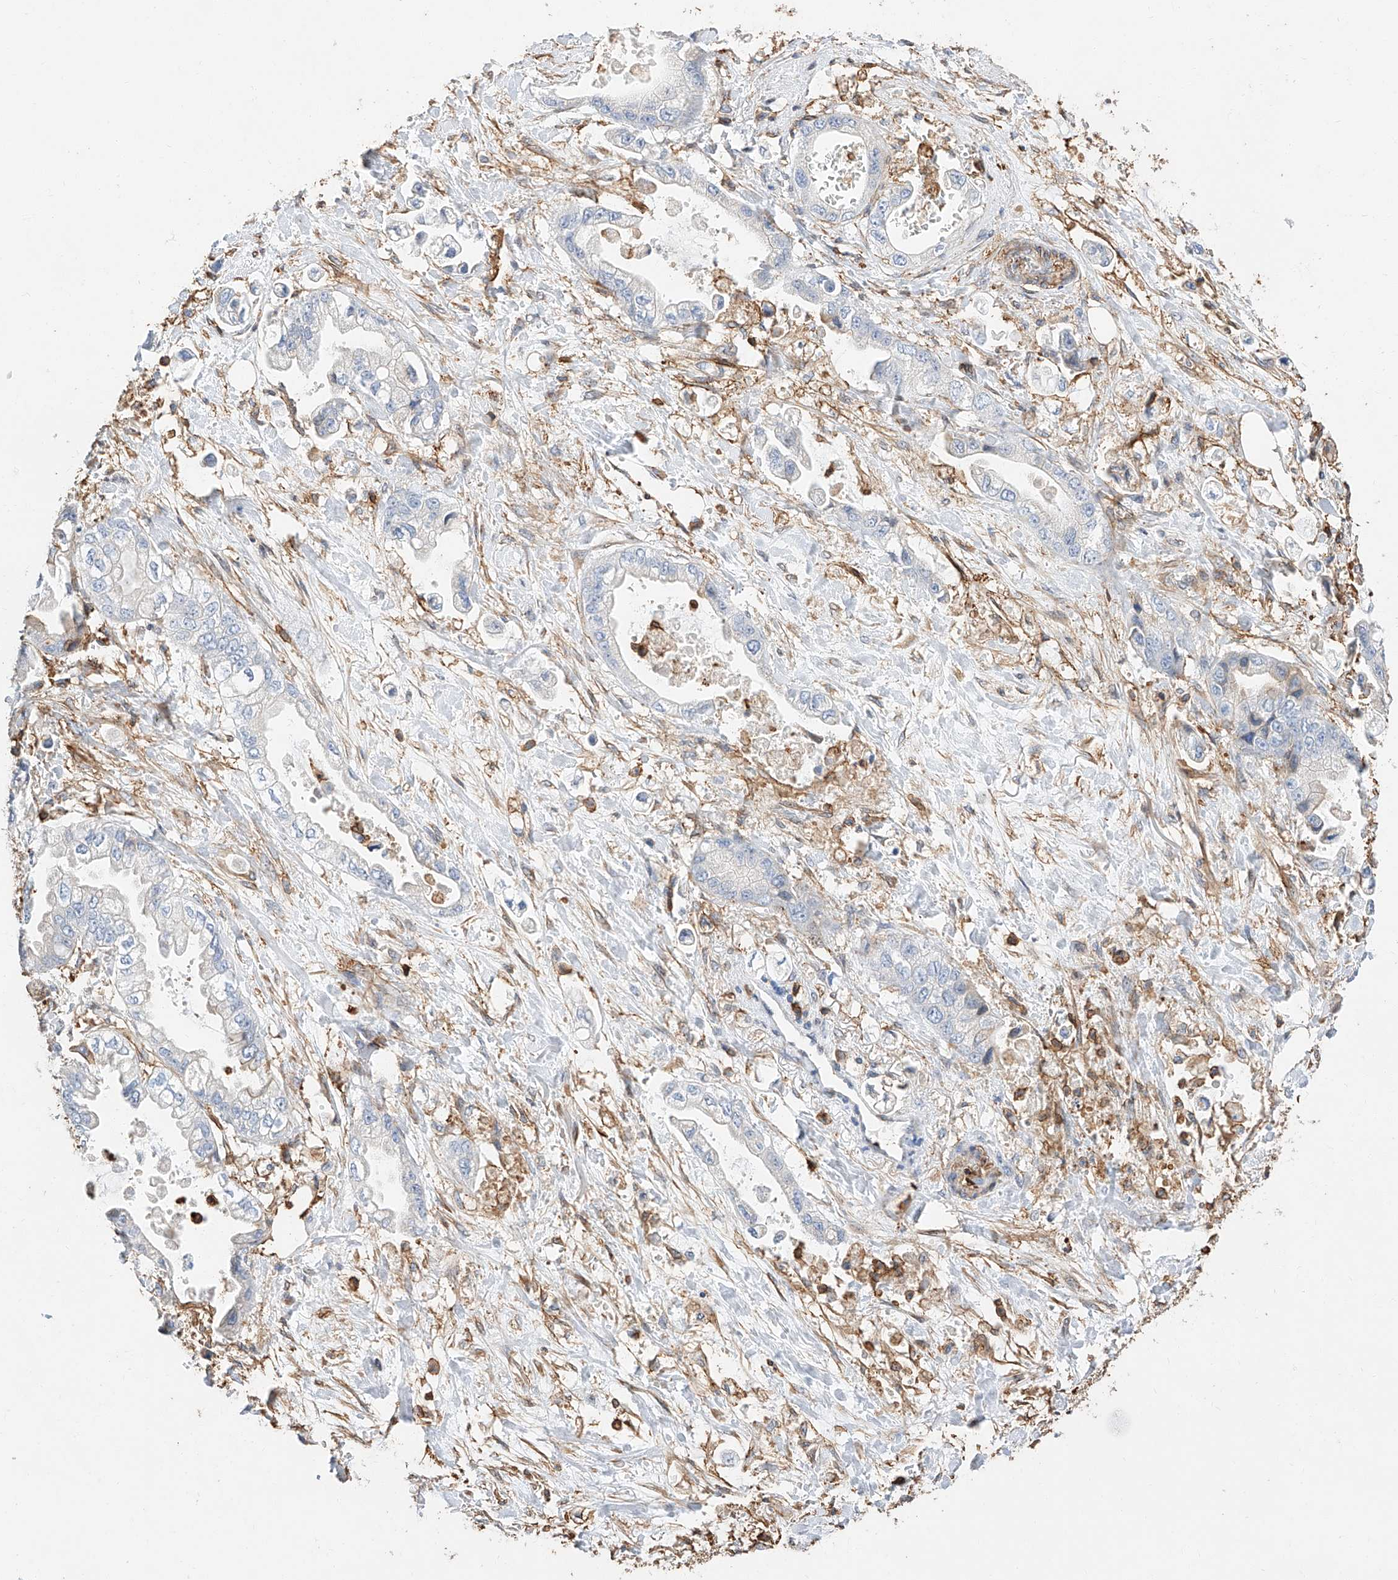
{"staining": {"intensity": "negative", "quantity": "none", "location": "none"}, "tissue": "stomach cancer", "cell_type": "Tumor cells", "image_type": "cancer", "snomed": [{"axis": "morphology", "description": "Adenocarcinoma, NOS"}, {"axis": "topography", "description": "Stomach"}], "caption": "An immunohistochemistry micrograph of stomach adenocarcinoma is shown. There is no staining in tumor cells of stomach adenocarcinoma. (DAB IHC visualized using brightfield microscopy, high magnification).", "gene": "WFS1", "patient": {"sex": "male", "age": 62}}